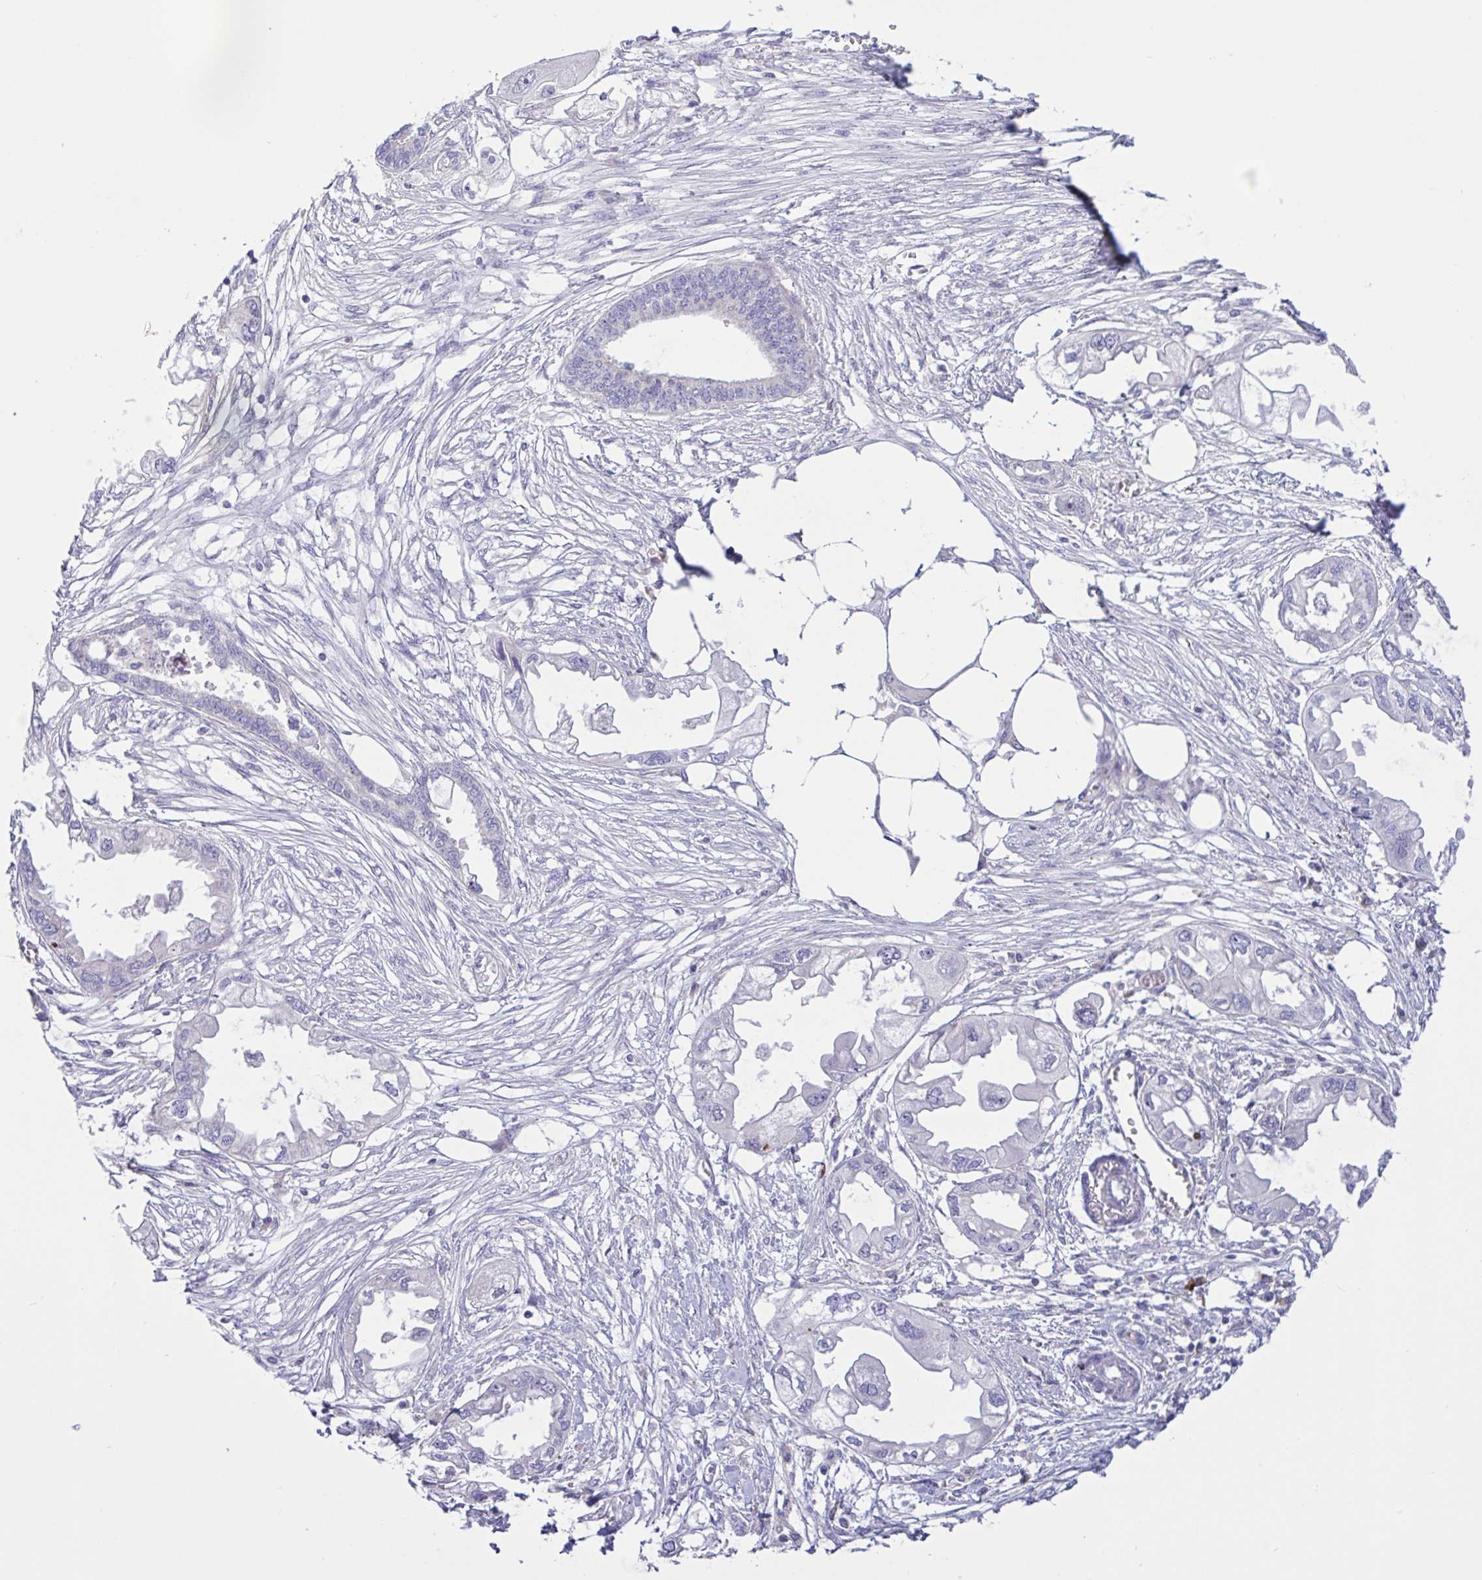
{"staining": {"intensity": "negative", "quantity": "none", "location": "none"}, "tissue": "endometrial cancer", "cell_type": "Tumor cells", "image_type": "cancer", "snomed": [{"axis": "morphology", "description": "Adenocarcinoma, NOS"}, {"axis": "morphology", "description": "Adenocarcinoma, metastatic, NOS"}, {"axis": "topography", "description": "Adipose tissue"}, {"axis": "topography", "description": "Endometrium"}], "caption": "IHC image of neoplastic tissue: human endometrial cancer stained with DAB displays no significant protein positivity in tumor cells.", "gene": "DSC3", "patient": {"sex": "female", "age": 67}}